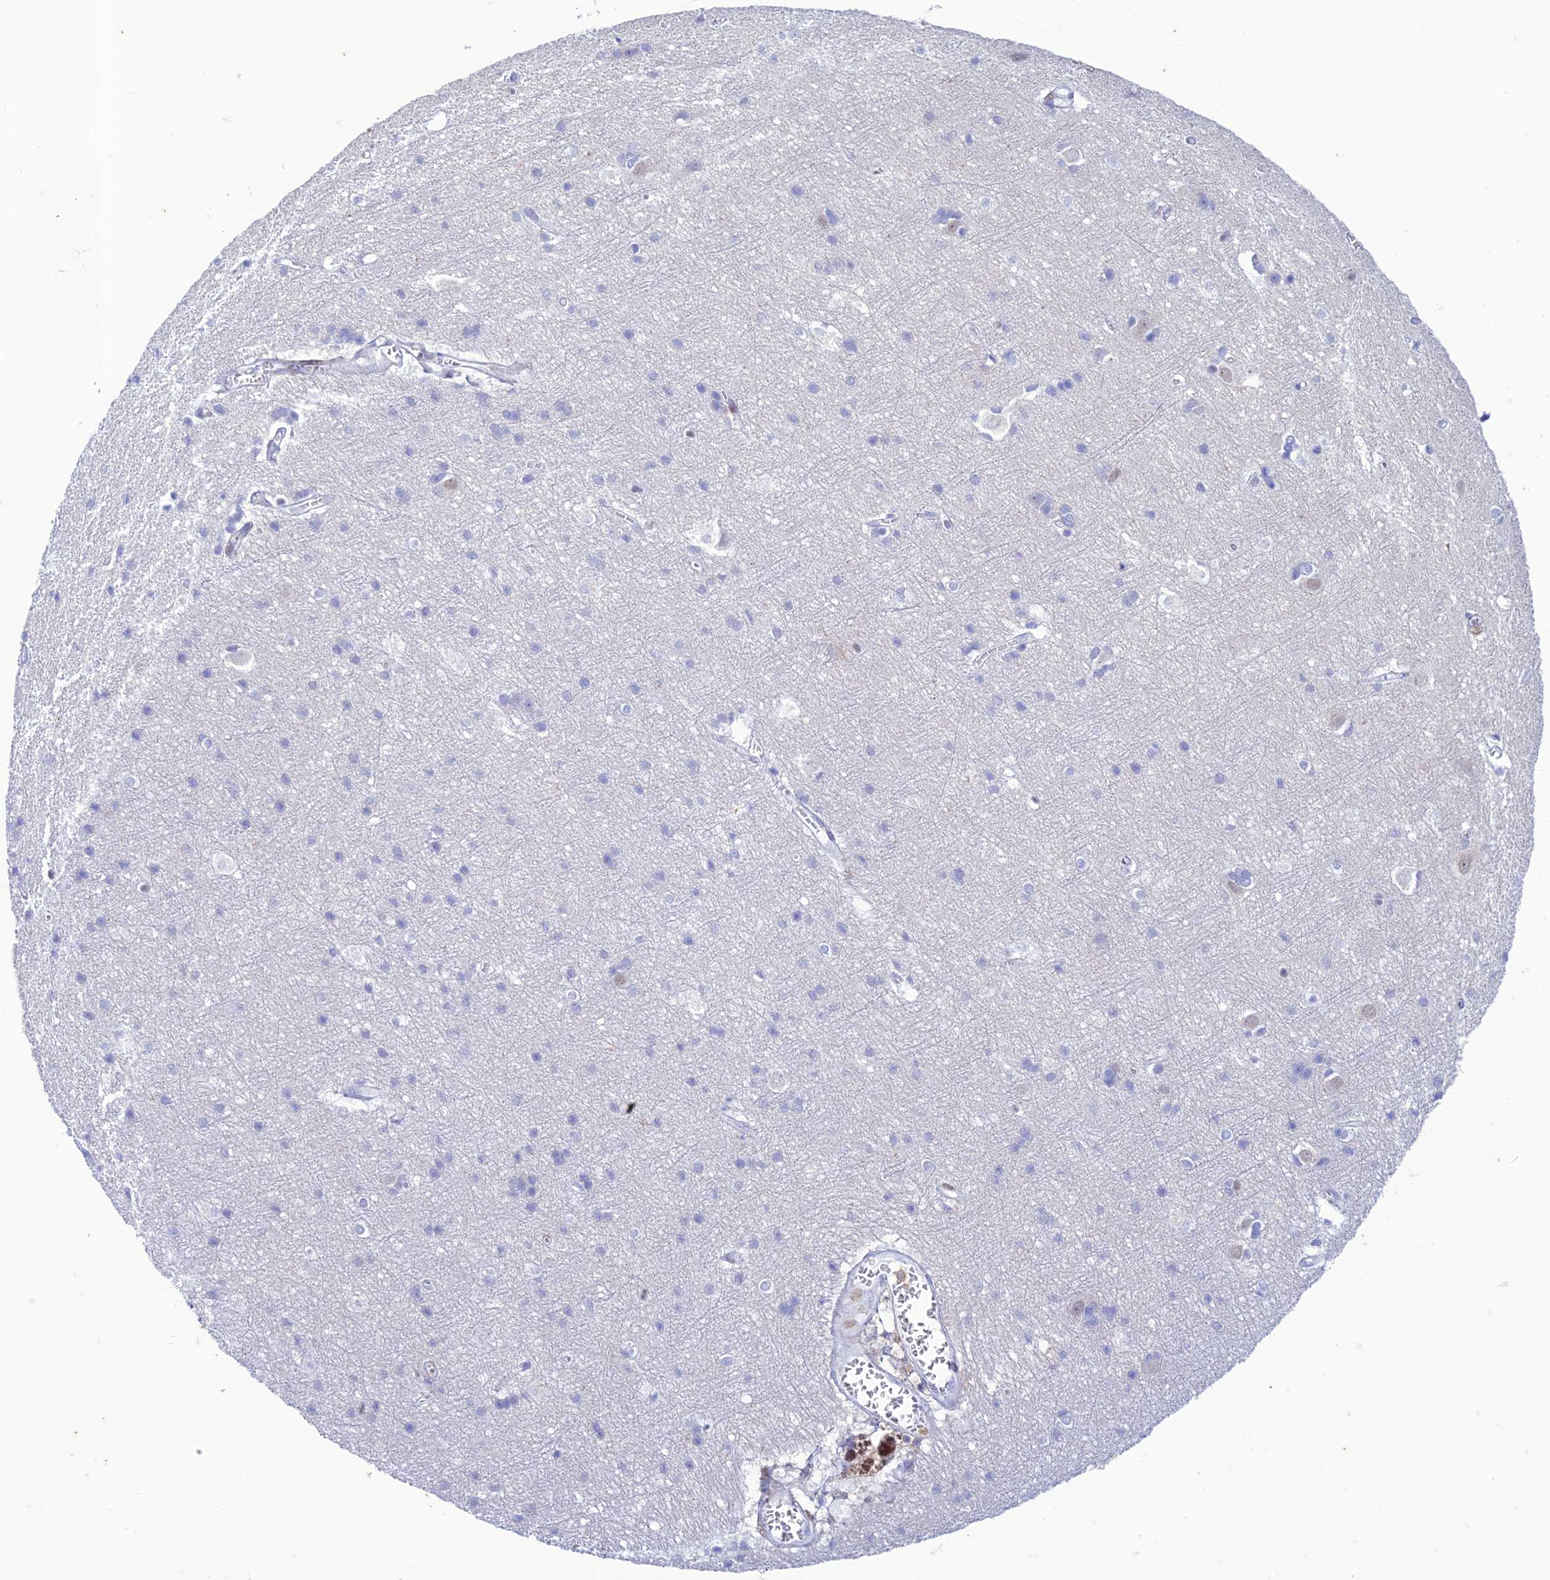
{"staining": {"intensity": "negative", "quantity": "none", "location": "none"}, "tissue": "cerebral cortex", "cell_type": "Endothelial cells", "image_type": "normal", "snomed": [{"axis": "morphology", "description": "Normal tissue, NOS"}, {"axis": "topography", "description": "Cerebral cortex"}], "caption": "Unremarkable cerebral cortex was stained to show a protein in brown. There is no significant expression in endothelial cells. (Stains: DAB IHC with hematoxylin counter stain, Microscopy: brightfield microscopy at high magnification).", "gene": "FGF7", "patient": {"sex": "male", "age": 54}}